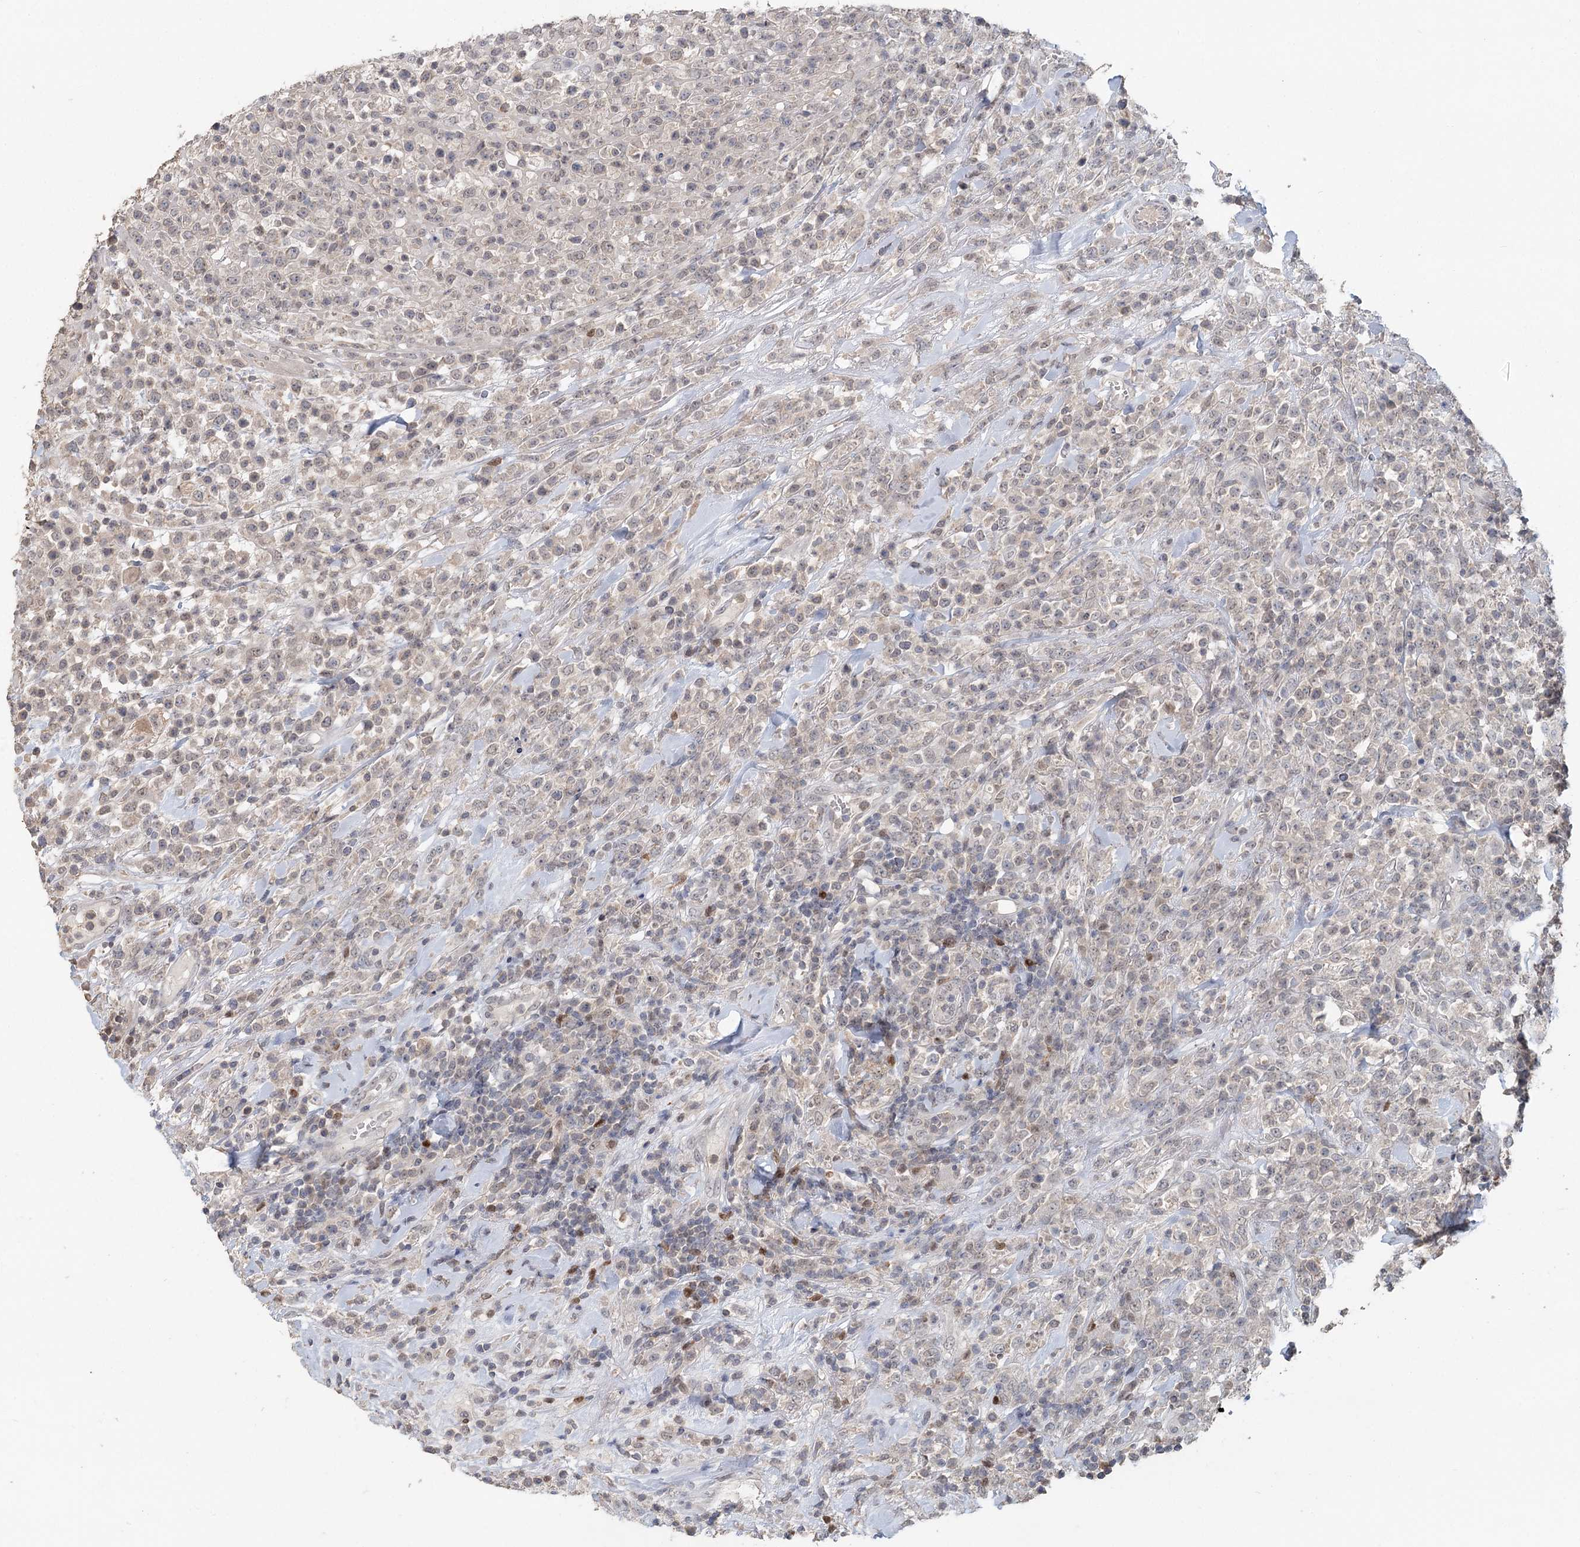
{"staining": {"intensity": "negative", "quantity": "none", "location": "none"}, "tissue": "lymphoma", "cell_type": "Tumor cells", "image_type": "cancer", "snomed": [{"axis": "morphology", "description": "Malignant lymphoma, non-Hodgkin's type, High grade"}, {"axis": "topography", "description": "Colon"}], "caption": "This is a histopathology image of immunohistochemistry staining of lymphoma, which shows no staining in tumor cells.", "gene": "ADK", "patient": {"sex": "female", "age": 53}}